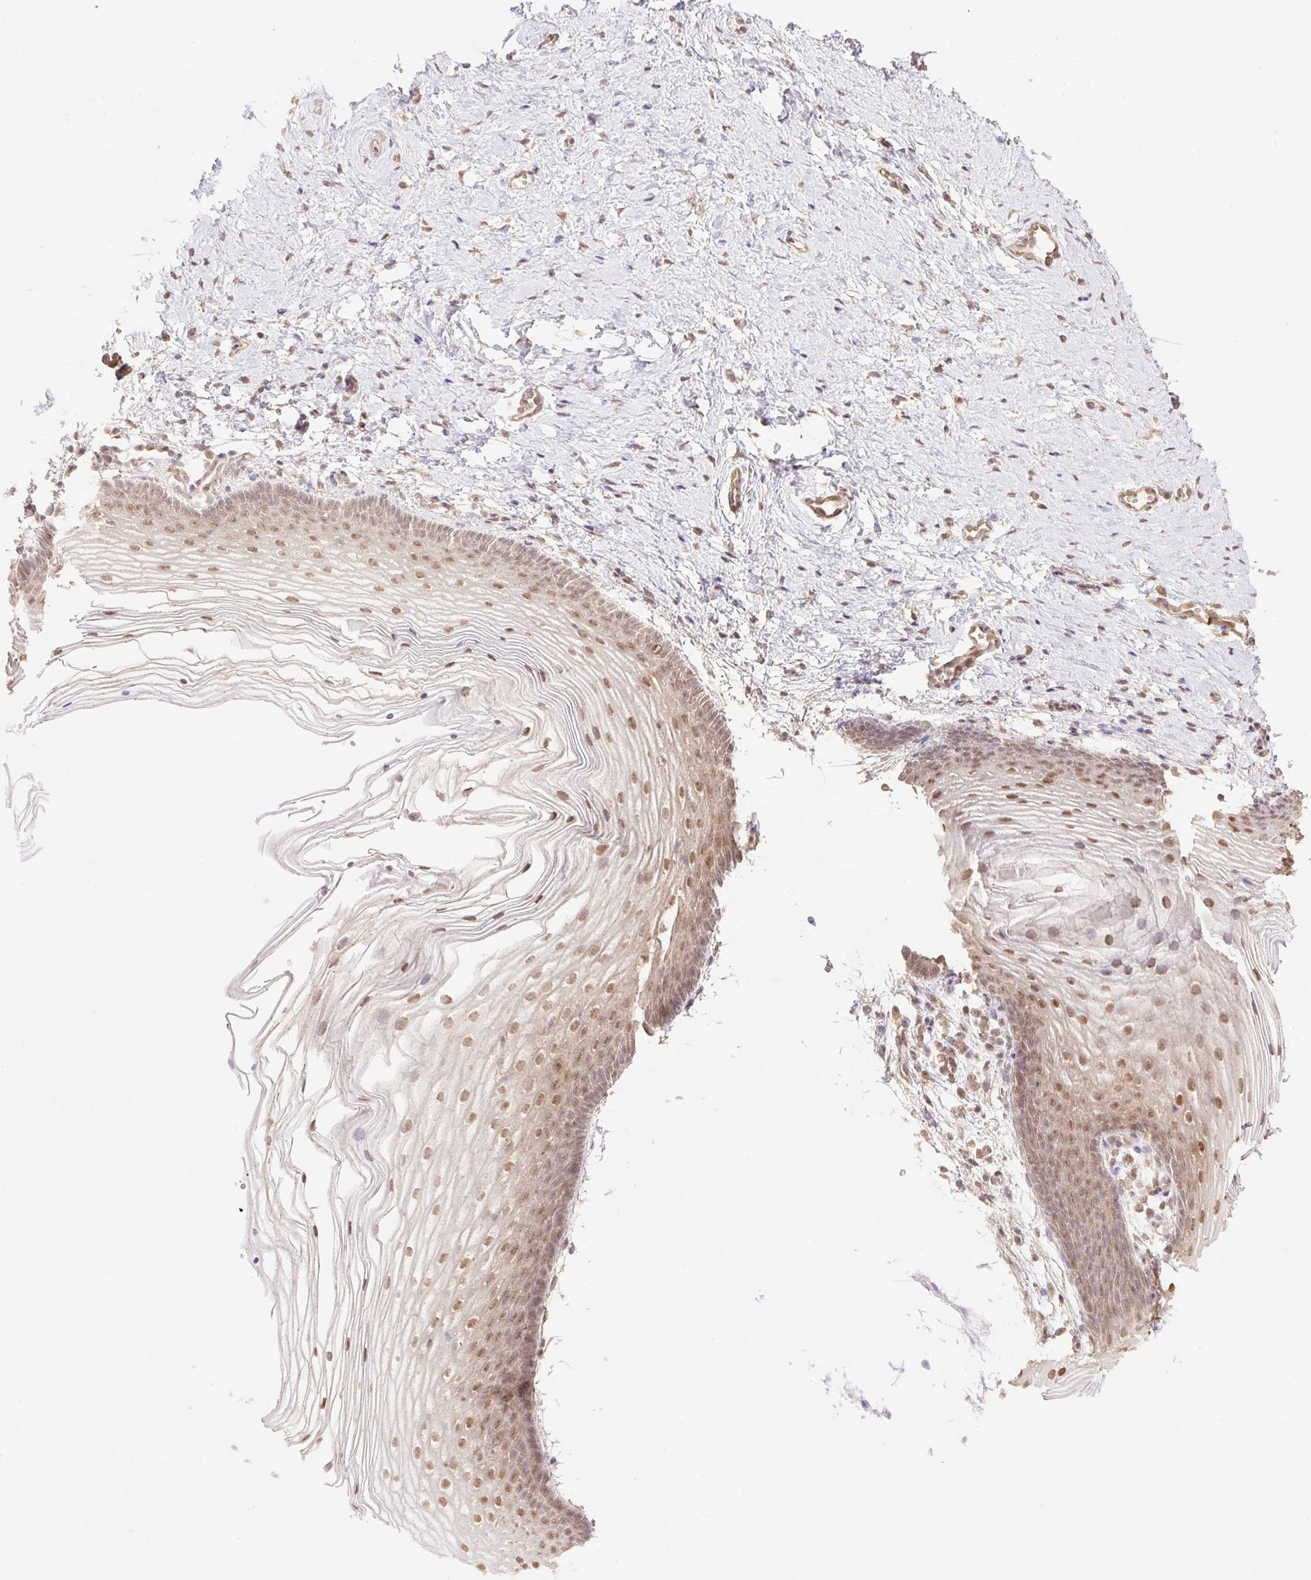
{"staining": {"intensity": "moderate", "quantity": ">75%", "location": "cytoplasmic/membranous,nuclear"}, "tissue": "vagina", "cell_type": "Squamous epithelial cells", "image_type": "normal", "snomed": [{"axis": "morphology", "description": "Normal tissue, NOS"}, {"axis": "topography", "description": "Vagina"}], "caption": "Vagina stained for a protein (brown) exhibits moderate cytoplasmic/membranous,nuclear positive staining in about >75% of squamous epithelial cells.", "gene": "VPS25", "patient": {"sex": "female", "age": 56}}